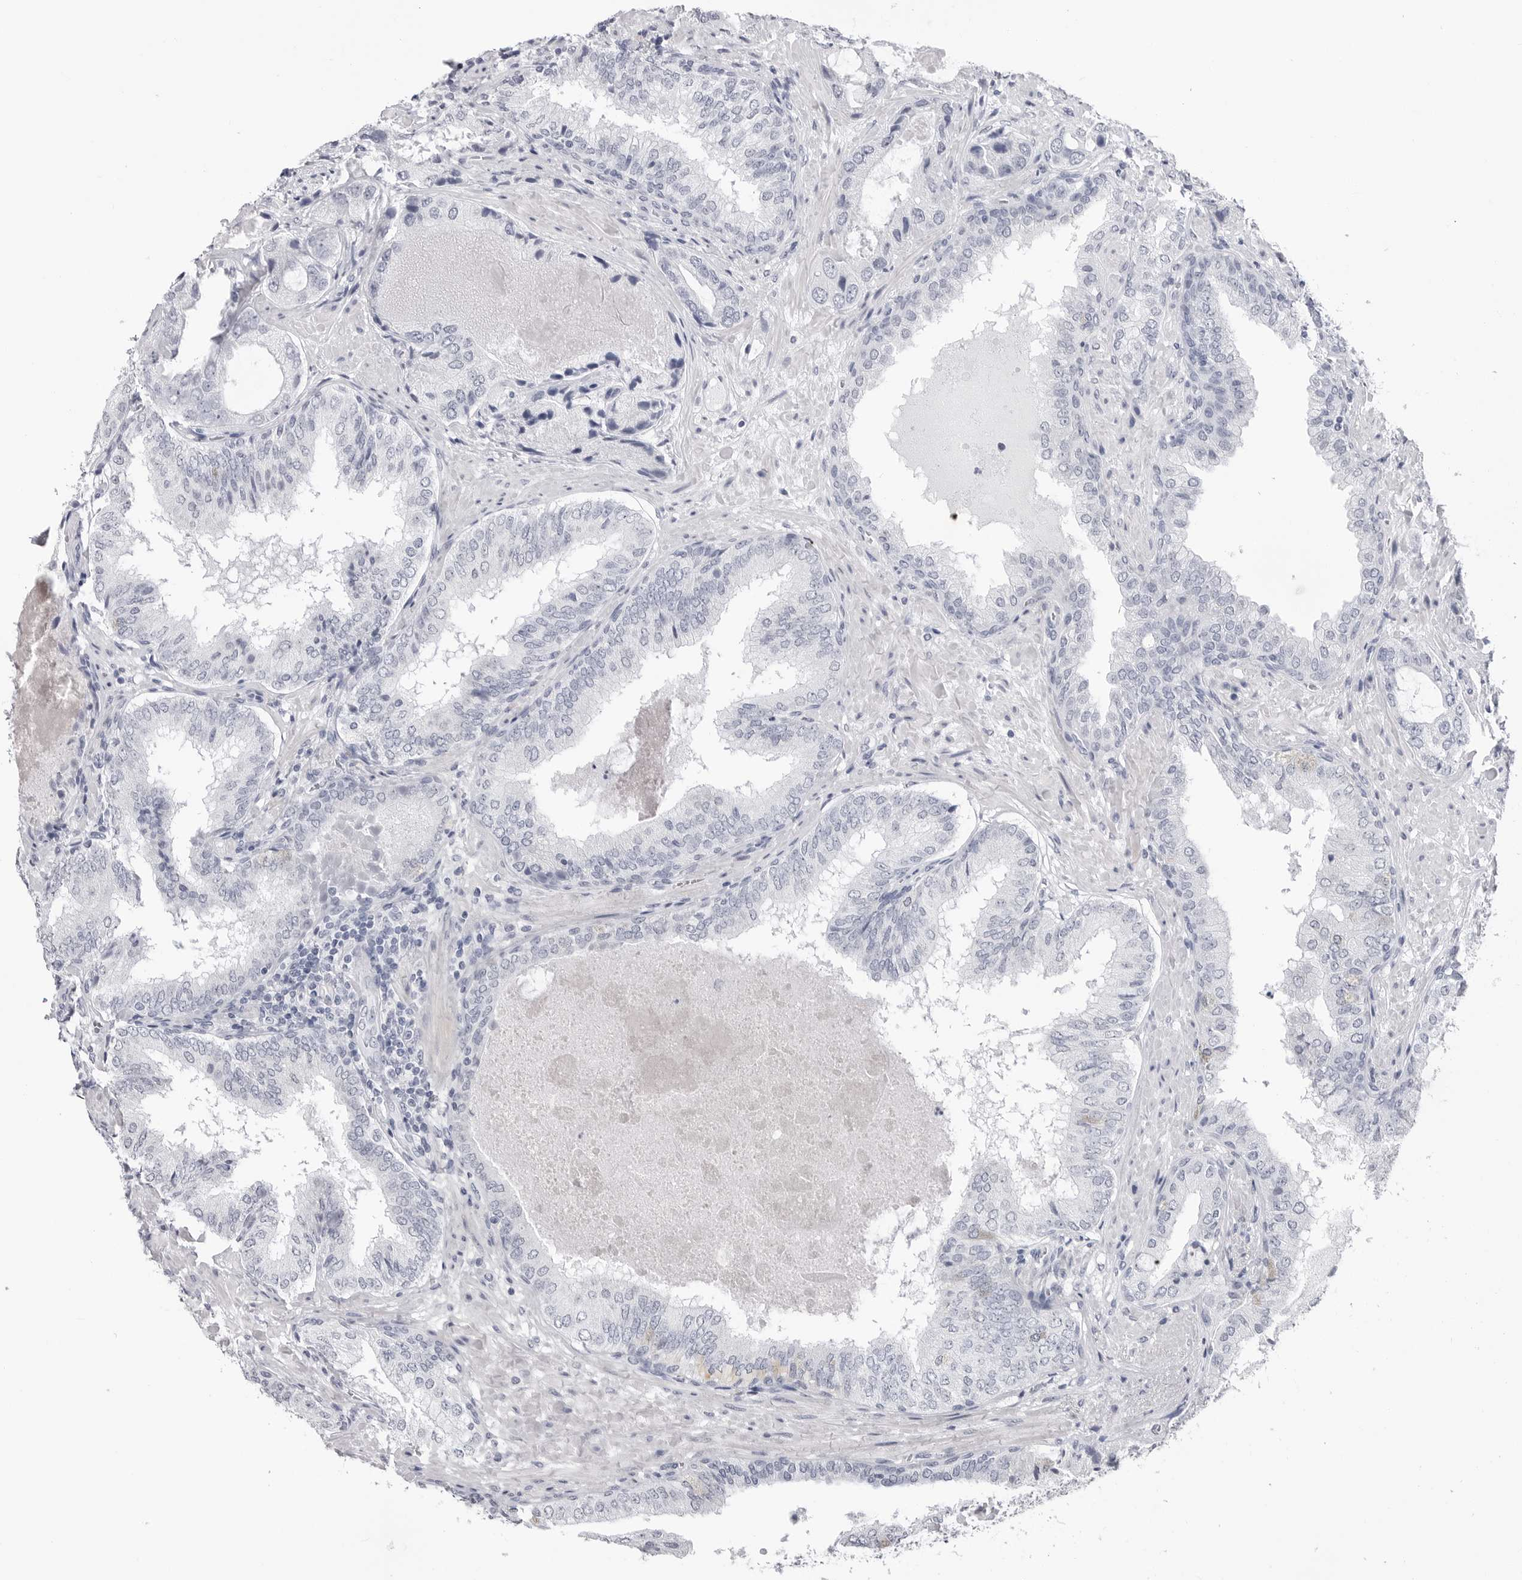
{"staining": {"intensity": "negative", "quantity": "none", "location": "none"}, "tissue": "prostate cancer", "cell_type": "Tumor cells", "image_type": "cancer", "snomed": [{"axis": "morphology", "description": "Normal tissue, NOS"}, {"axis": "morphology", "description": "Adenocarcinoma, High grade"}, {"axis": "topography", "description": "Prostate"}, {"axis": "topography", "description": "Peripheral nerve tissue"}], "caption": "Protein analysis of adenocarcinoma (high-grade) (prostate) displays no significant staining in tumor cells.", "gene": "PGA3", "patient": {"sex": "male", "age": 59}}